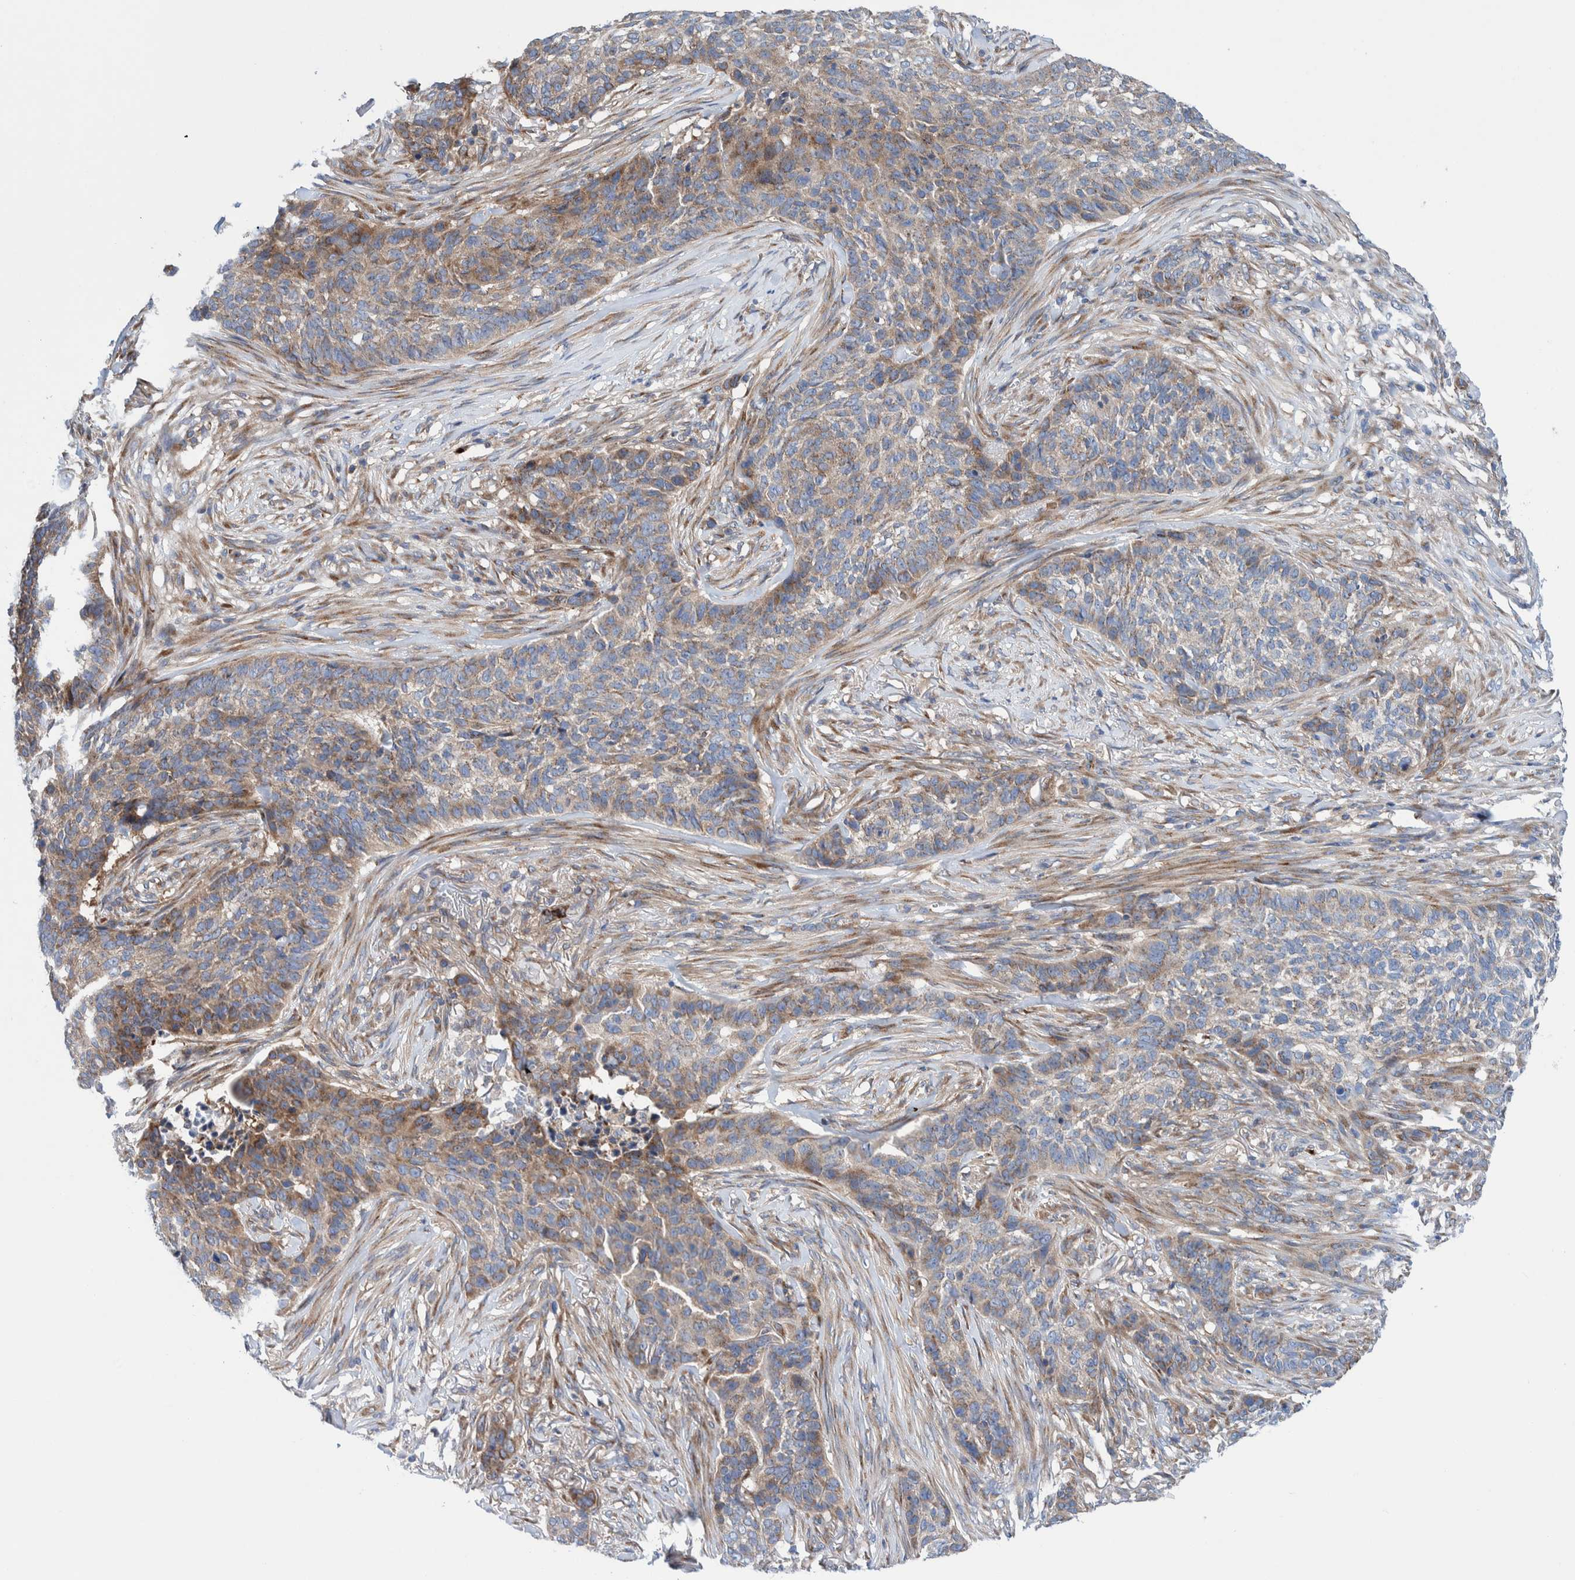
{"staining": {"intensity": "weak", "quantity": "25%-75%", "location": "cytoplasmic/membranous"}, "tissue": "skin cancer", "cell_type": "Tumor cells", "image_type": "cancer", "snomed": [{"axis": "morphology", "description": "Basal cell carcinoma"}, {"axis": "topography", "description": "Skin"}], "caption": "This micrograph reveals skin basal cell carcinoma stained with IHC to label a protein in brown. The cytoplasmic/membranous of tumor cells show weak positivity for the protein. Nuclei are counter-stained blue.", "gene": "TRIM58", "patient": {"sex": "male", "age": 85}}